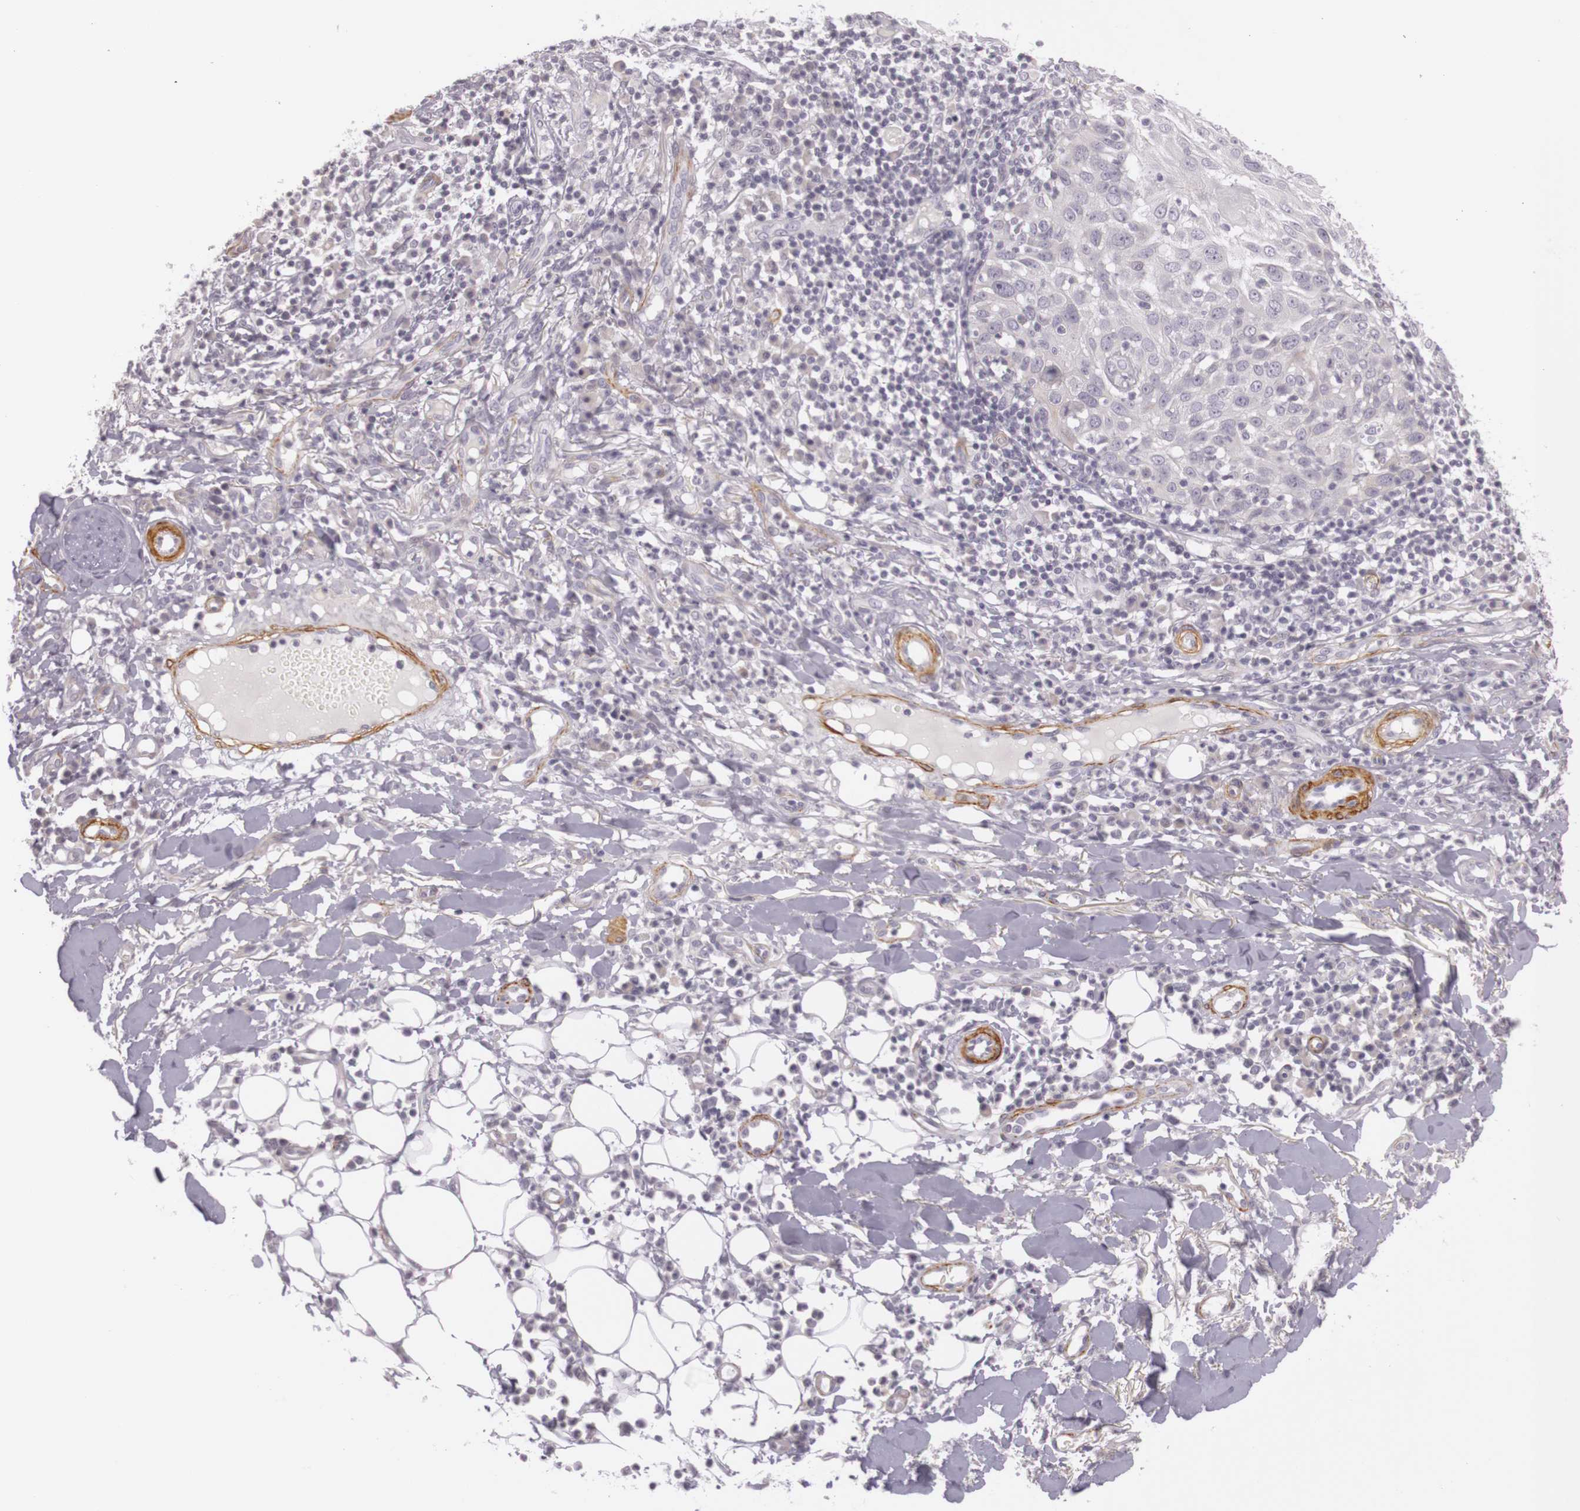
{"staining": {"intensity": "weak", "quantity": "<25%", "location": "cytoplasmic/membranous"}, "tissue": "skin cancer", "cell_type": "Tumor cells", "image_type": "cancer", "snomed": [{"axis": "morphology", "description": "Squamous cell carcinoma, NOS"}, {"axis": "topography", "description": "Skin"}], "caption": "Immunohistochemical staining of skin squamous cell carcinoma displays no significant staining in tumor cells.", "gene": "CNTN2", "patient": {"sex": "female", "age": 89}}